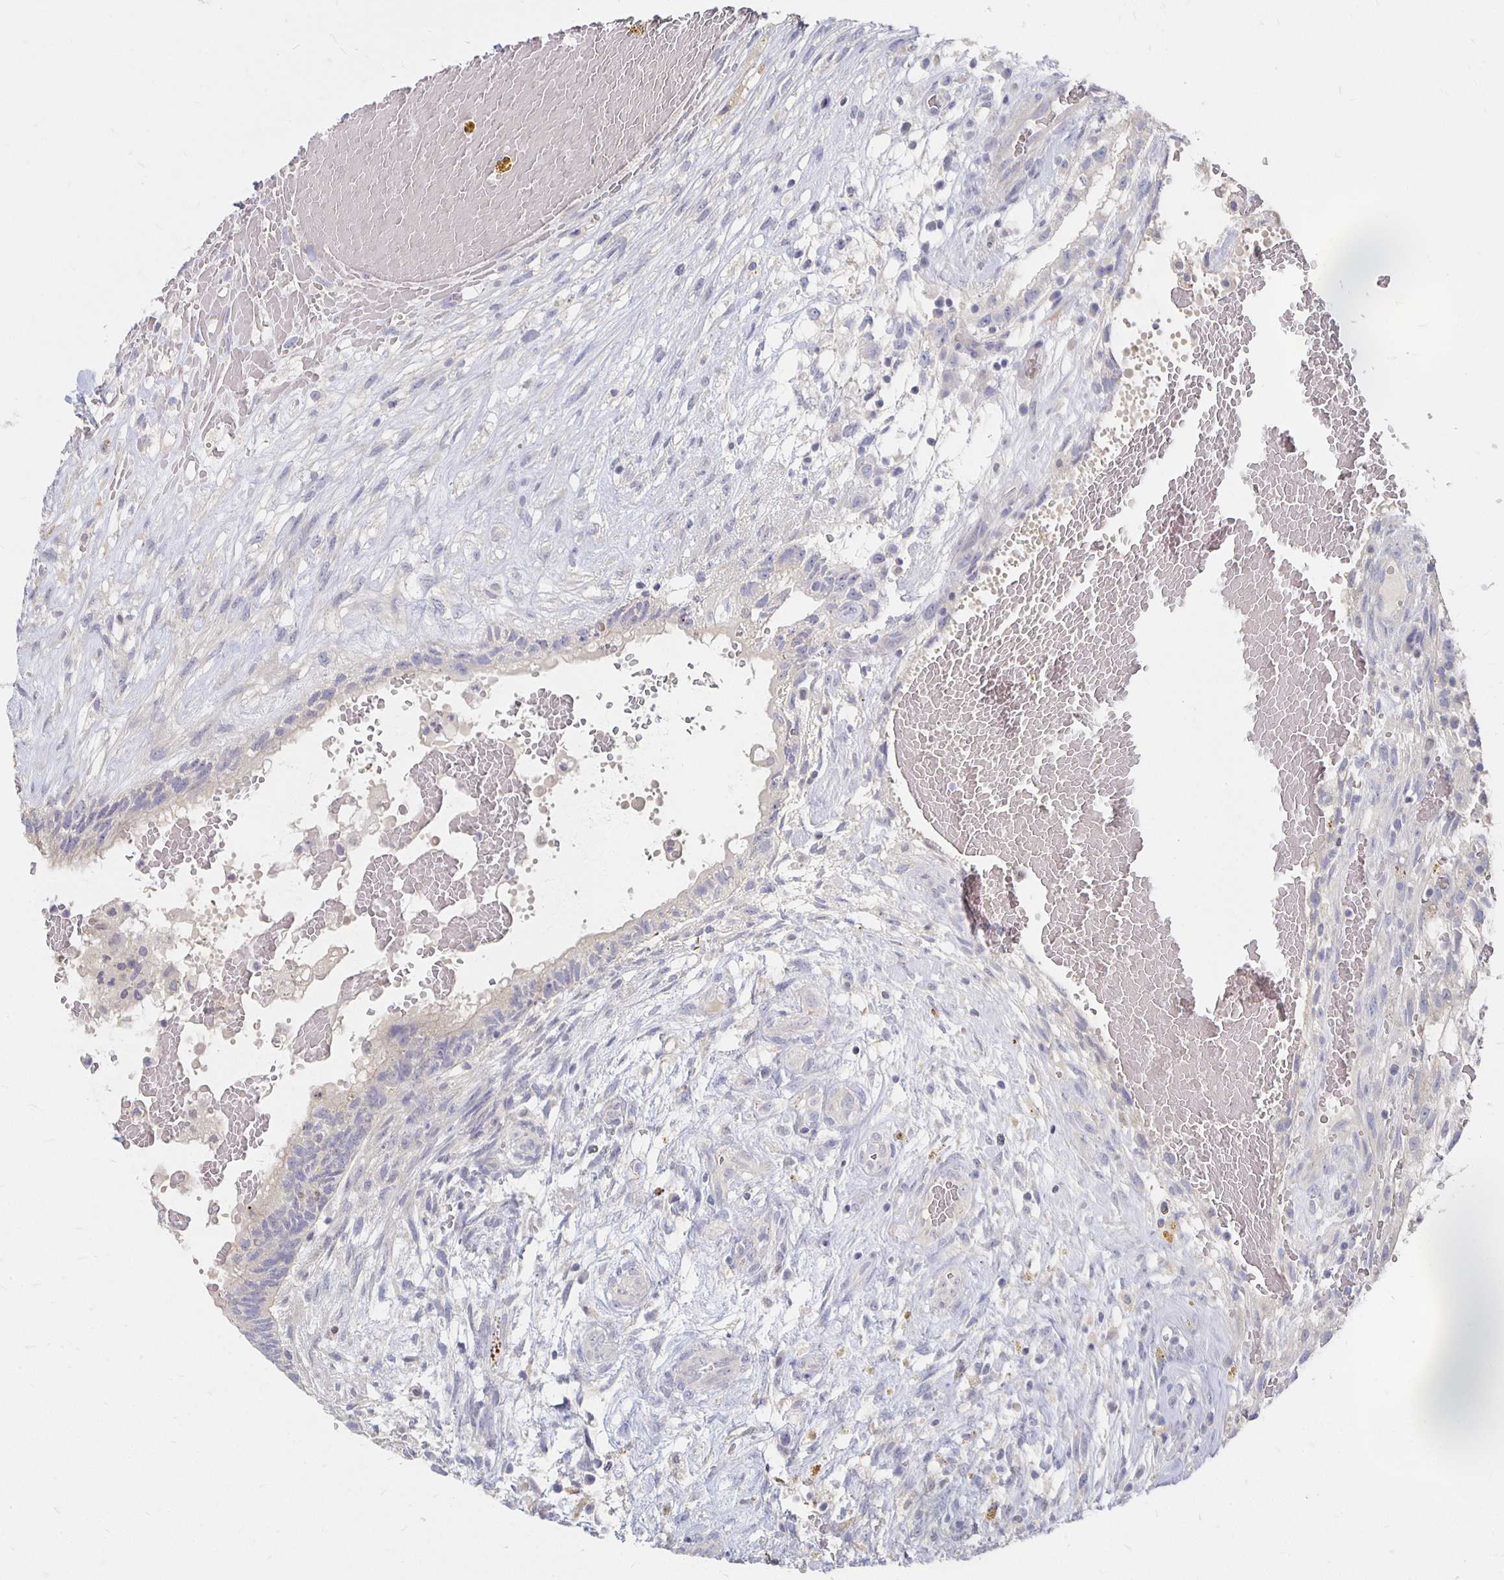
{"staining": {"intensity": "negative", "quantity": "none", "location": "none"}, "tissue": "testis cancer", "cell_type": "Tumor cells", "image_type": "cancer", "snomed": [{"axis": "morphology", "description": "Normal tissue, NOS"}, {"axis": "morphology", "description": "Carcinoma, Embryonal, NOS"}, {"axis": "topography", "description": "Testis"}], "caption": "IHC of human testis cancer (embryonal carcinoma) shows no expression in tumor cells.", "gene": "FKRP", "patient": {"sex": "male", "age": 32}}